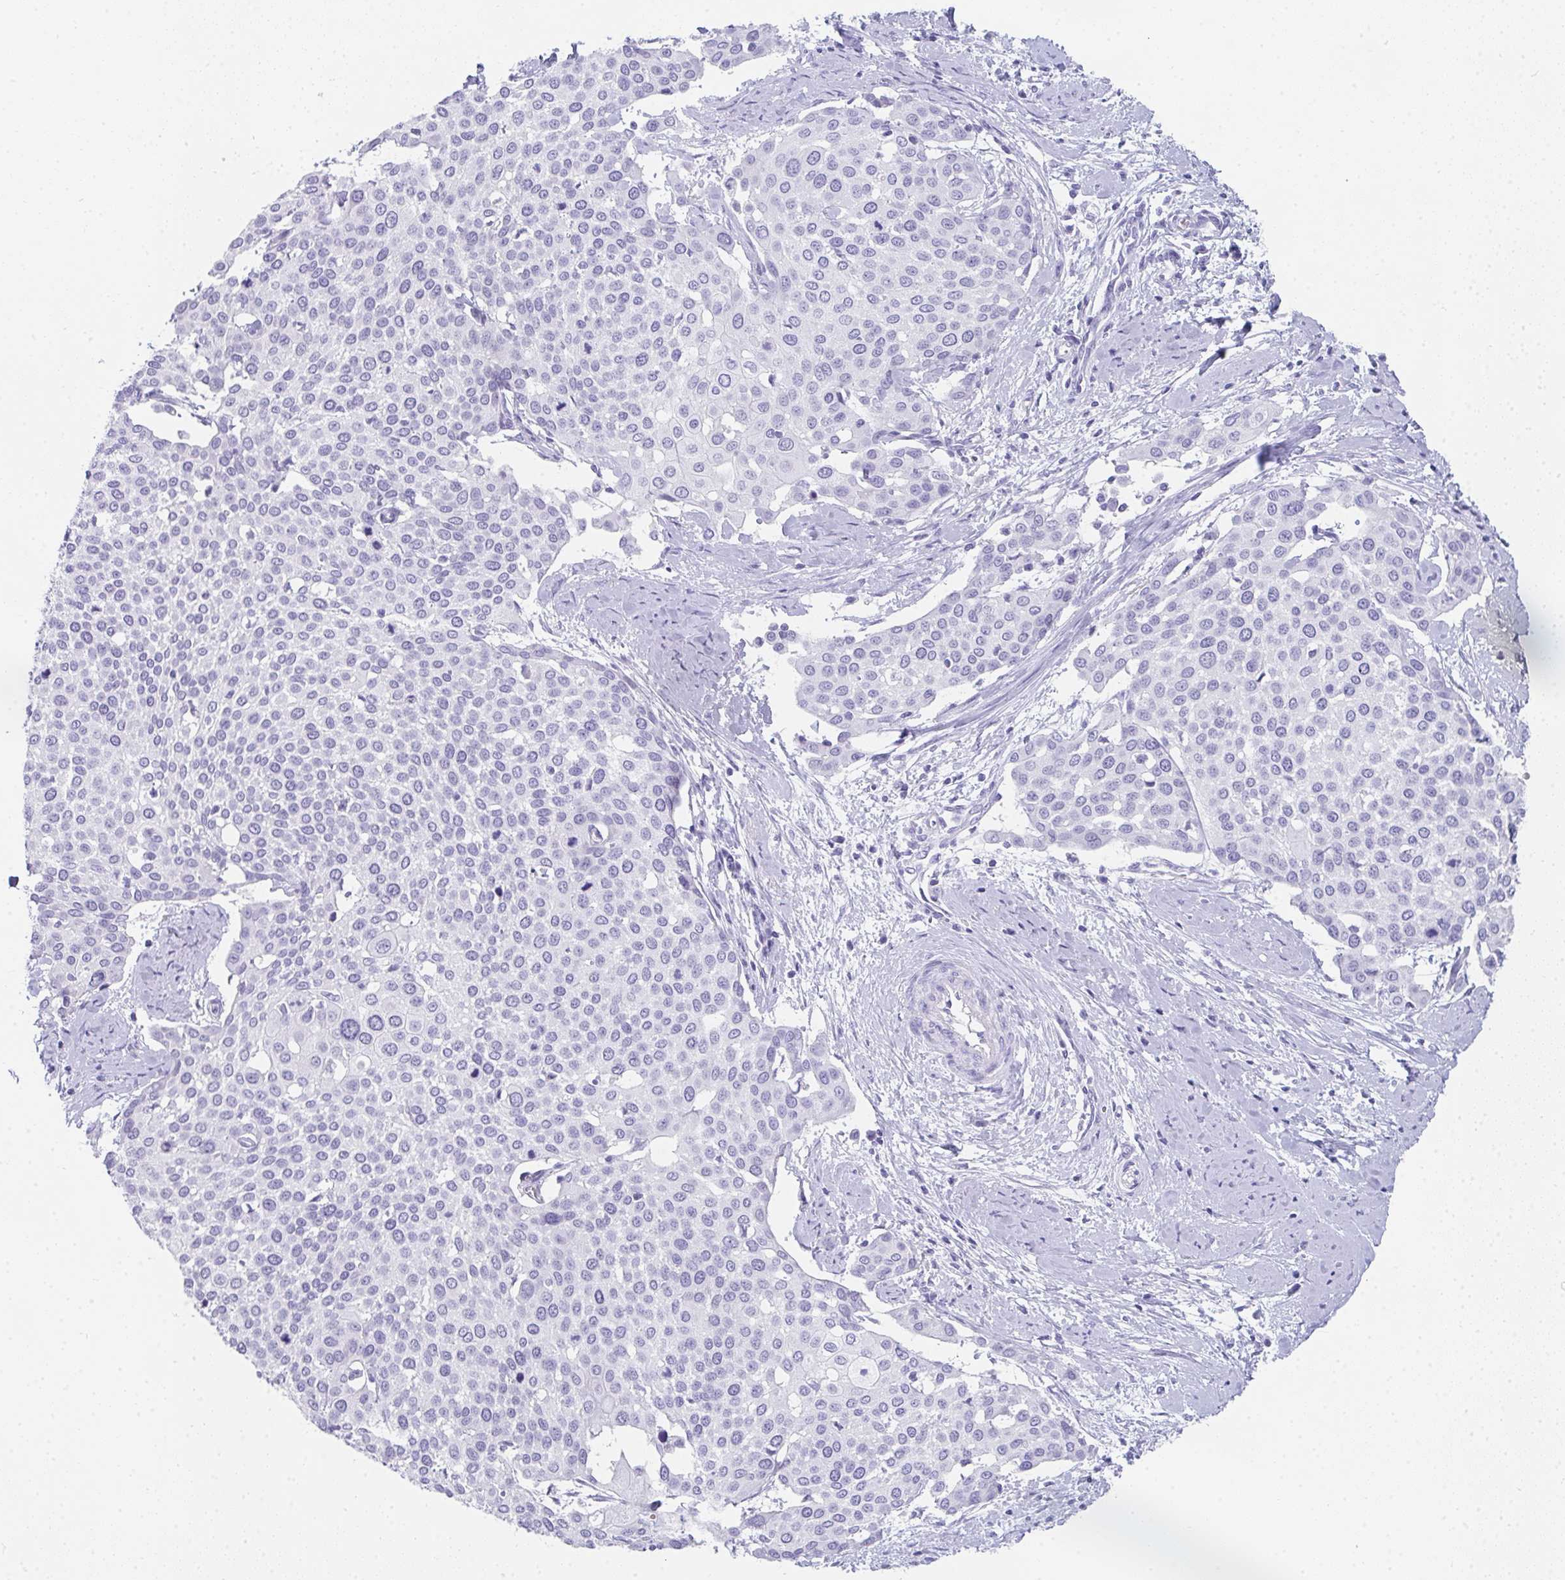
{"staining": {"intensity": "negative", "quantity": "none", "location": "none"}, "tissue": "cervical cancer", "cell_type": "Tumor cells", "image_type": "cancer", "snomed": [{"axis": "morphology", "description": "Squamous cell carcinoma, NOS"}, {"axis": "topography", "description": "Cervix"}], "caption": "Immunohistochemistry (IHC) image of neoplastic tissue: cervical cancer stained with DAB (3,3'-diaminobenzidine) displays no significant protein expression in tumor cells.", "gene": "RLF", "patient": {"sex": "female", "age": 44}}